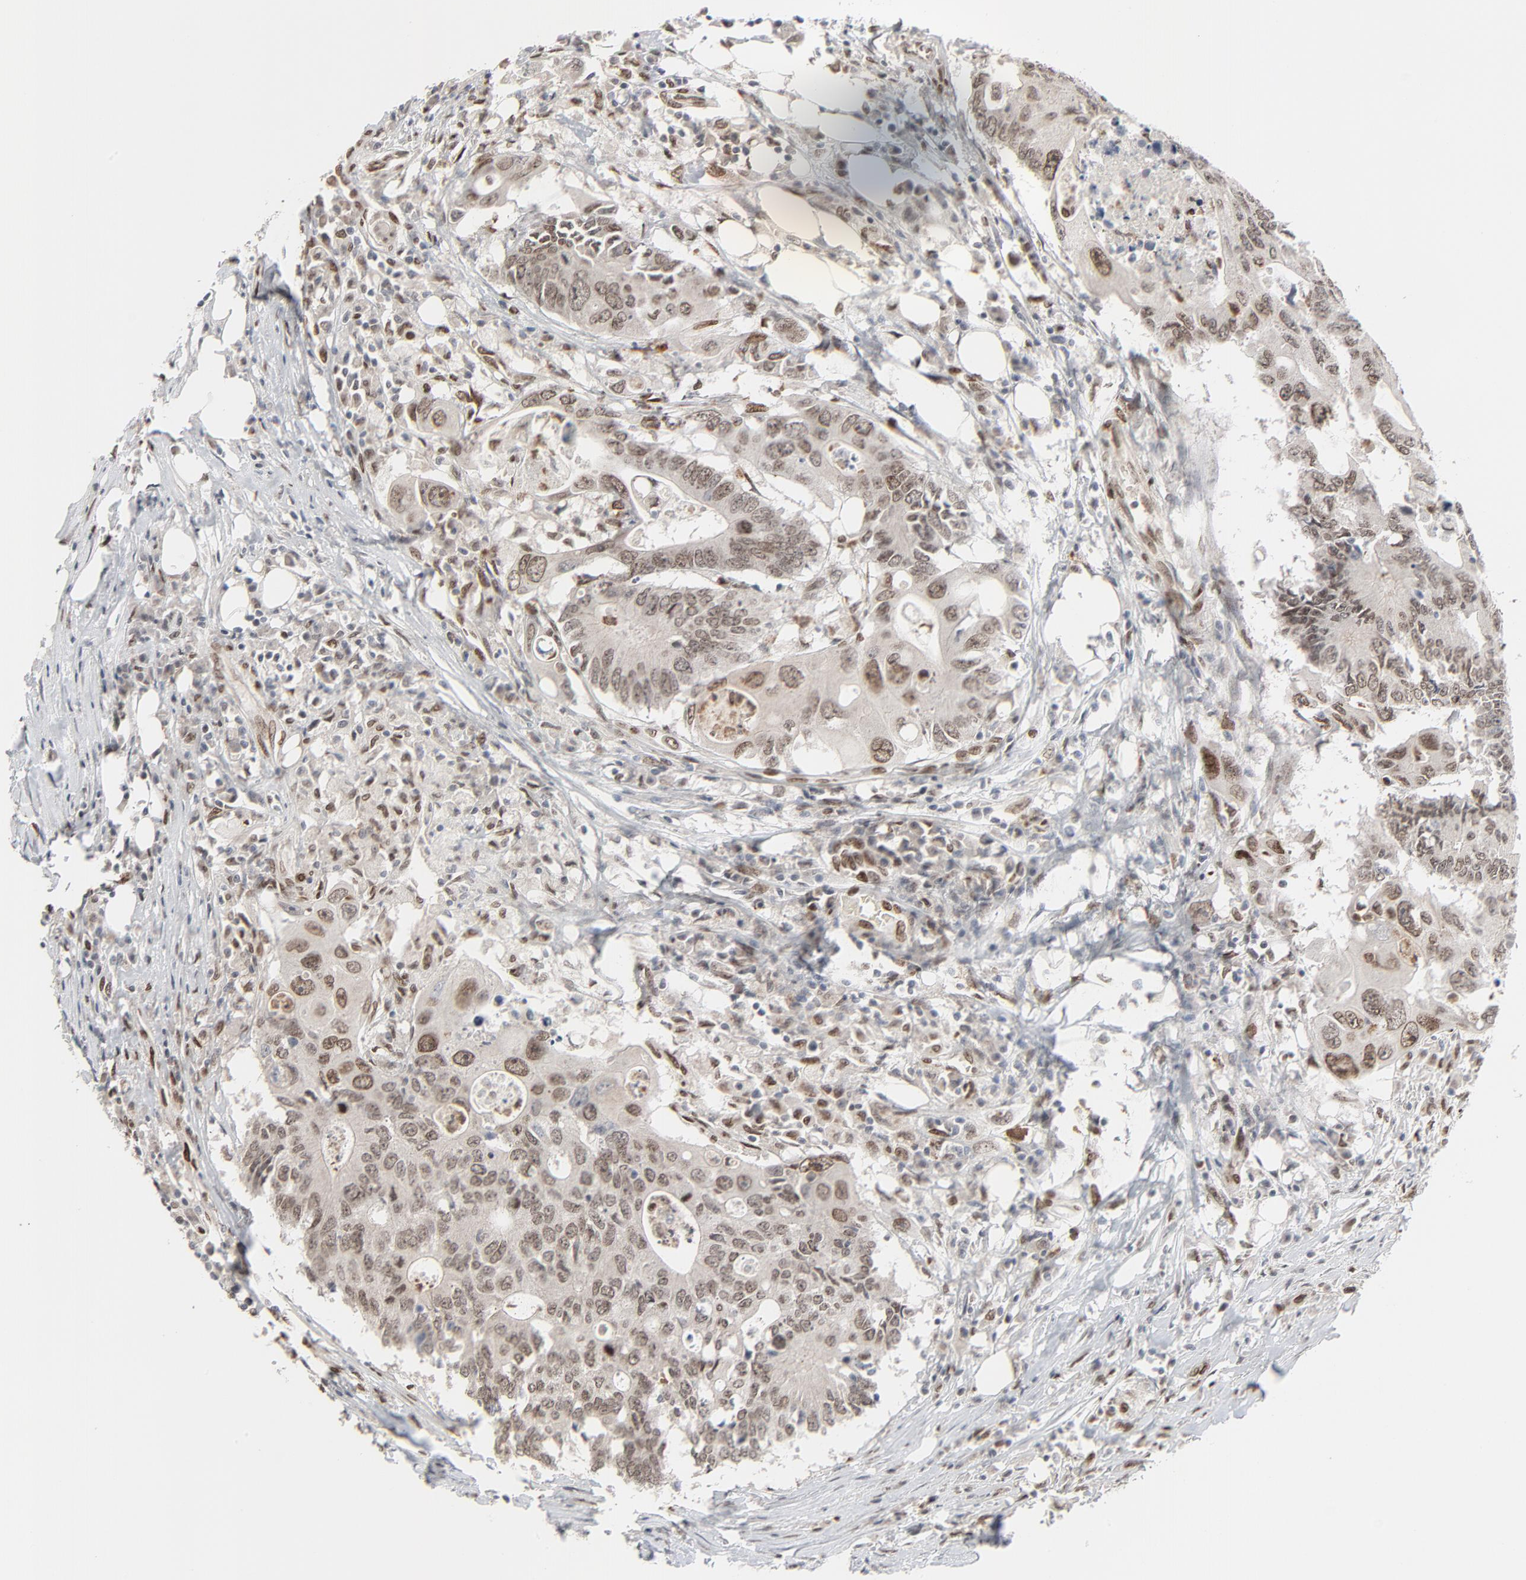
{"staining": {"intensity": "moderate", "quantity": ">75%", "location": "nuclear"}, "tissue": "colorectal cancer", "cell_type": "Tumor cells", "image_type": "cancer", "snomed": [{"axis": "morphology", "description": "Adenocarcinoma, NOS"}, {"axis": "topography", "description": "Colon"}], "caption": "Colorectal adenocarcinoma tissue shows moderate nuclear positivity in about >75% of tumor cells", "gene": "CUX1", "patient": {"sex": "male", "age": 71}}